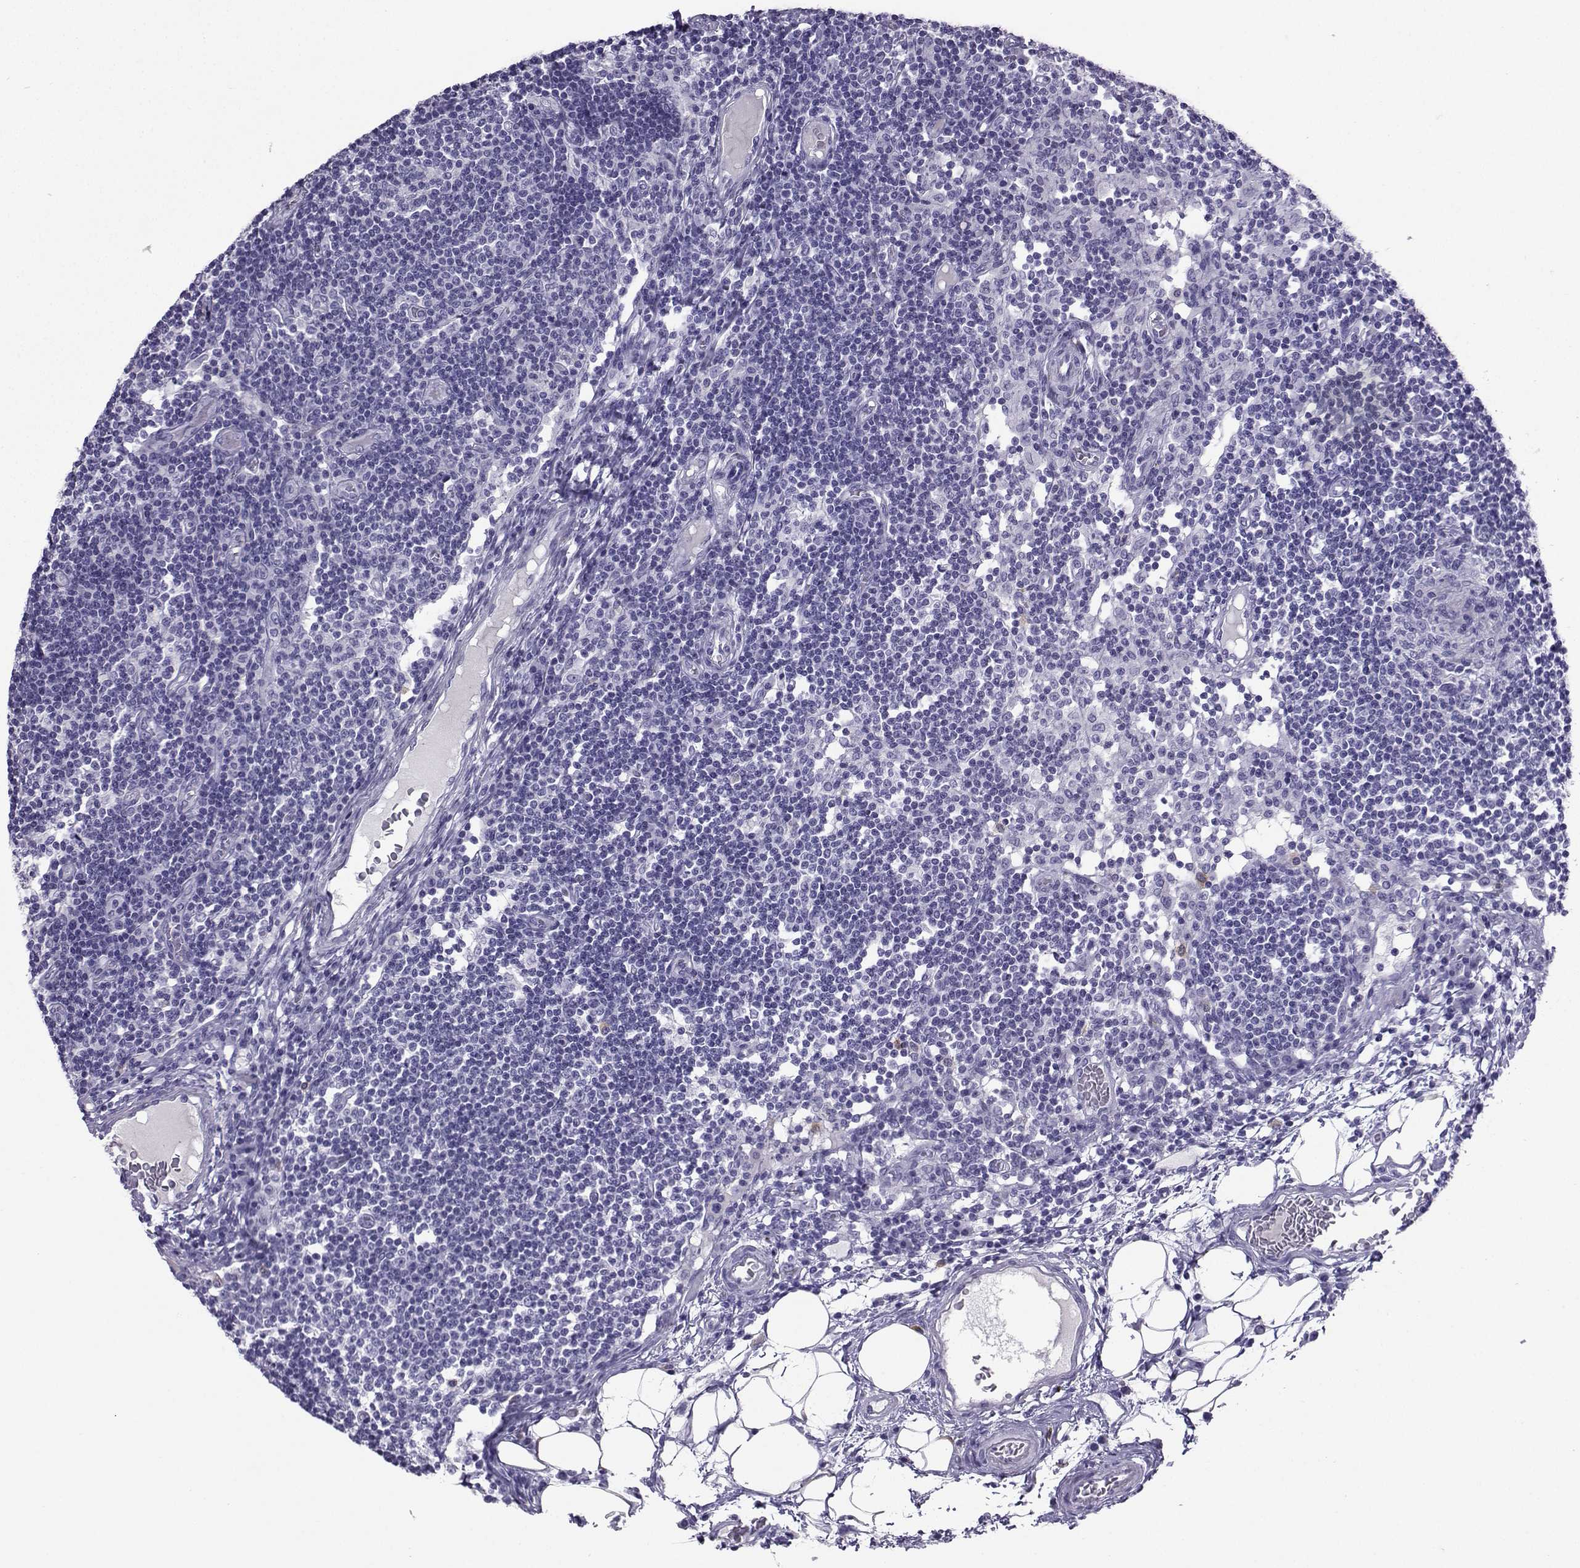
{"staining": {"intensity": "negative", "quantity": "none", "location": "none"}, "tissue": "lymph node", "cell_type": "Germinal center cells", "image_type": "normal", "snomed": [{"axis": "morphology", "description": "Normal tissue, NOS"}, {"axis": "topography", "description": "Lymph node"}], "caption": "Germinal center cells are negative for brown protein staining in benign lymph node. (Immunohistochemistry, brightfield microscopy, high magnification).", "gene": "SLC18A2", "patient": {"sex": "female", "age": 72}}